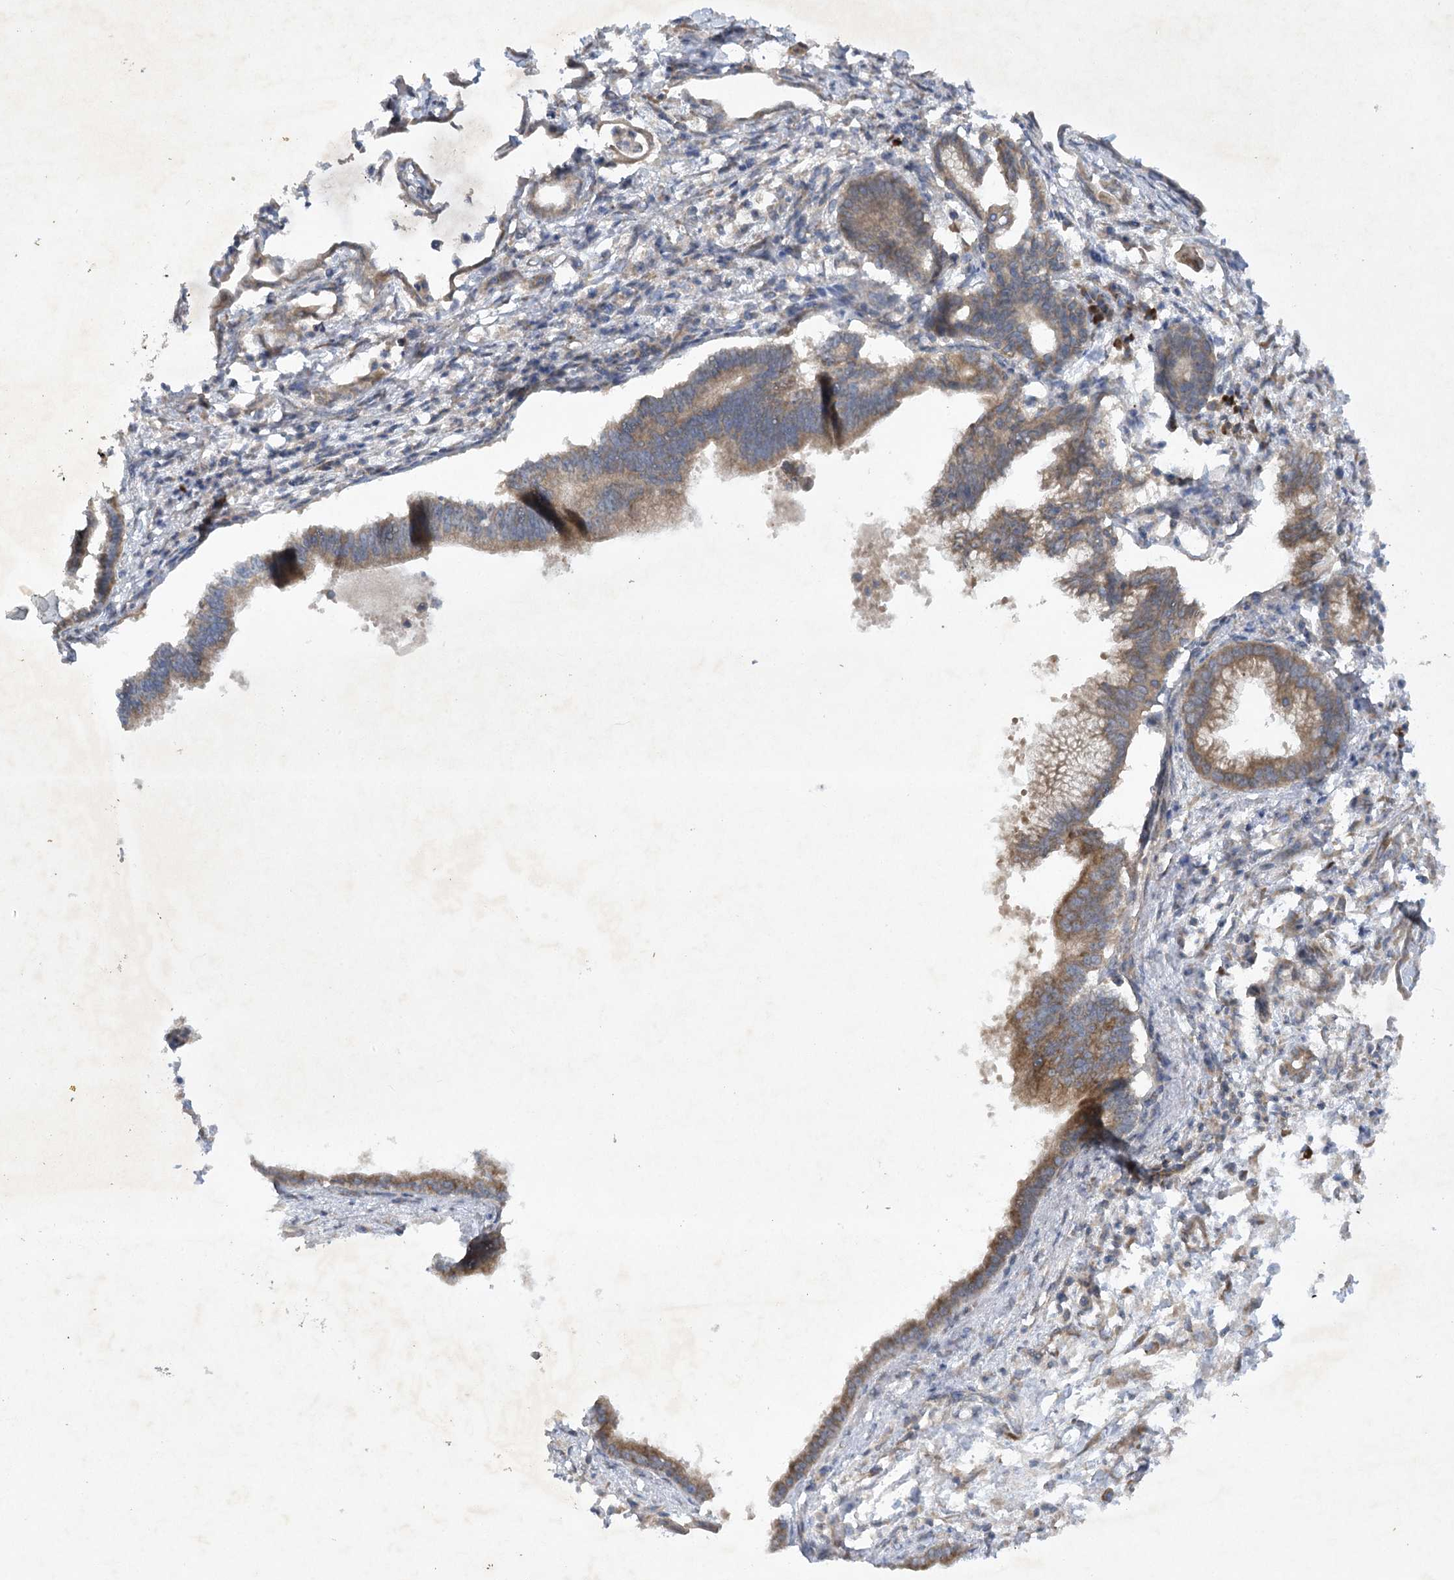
{"staining": {"intensity": "moderate", "quantity": ">75%", "location": "cytoplasmic/membranous"}, "tissue": "pancreatic cancer", "cell_type": "Tumor cells", "image_type": "cancer", "snomed": [{"axis": "morphology", "description": "Adenocarcinoma, NOS"}, {"axis": "topography", "description": "Pancreas"}], "caption": "Moderate cytoplasmic/membranous positivity for a protein is identified in approximately >75% of tumor cells of pancreatic cancer using immunohistochemistry (IHC).", "gene": "TRAF3IP1", "patient": {"sex": "female", "age": 55}}